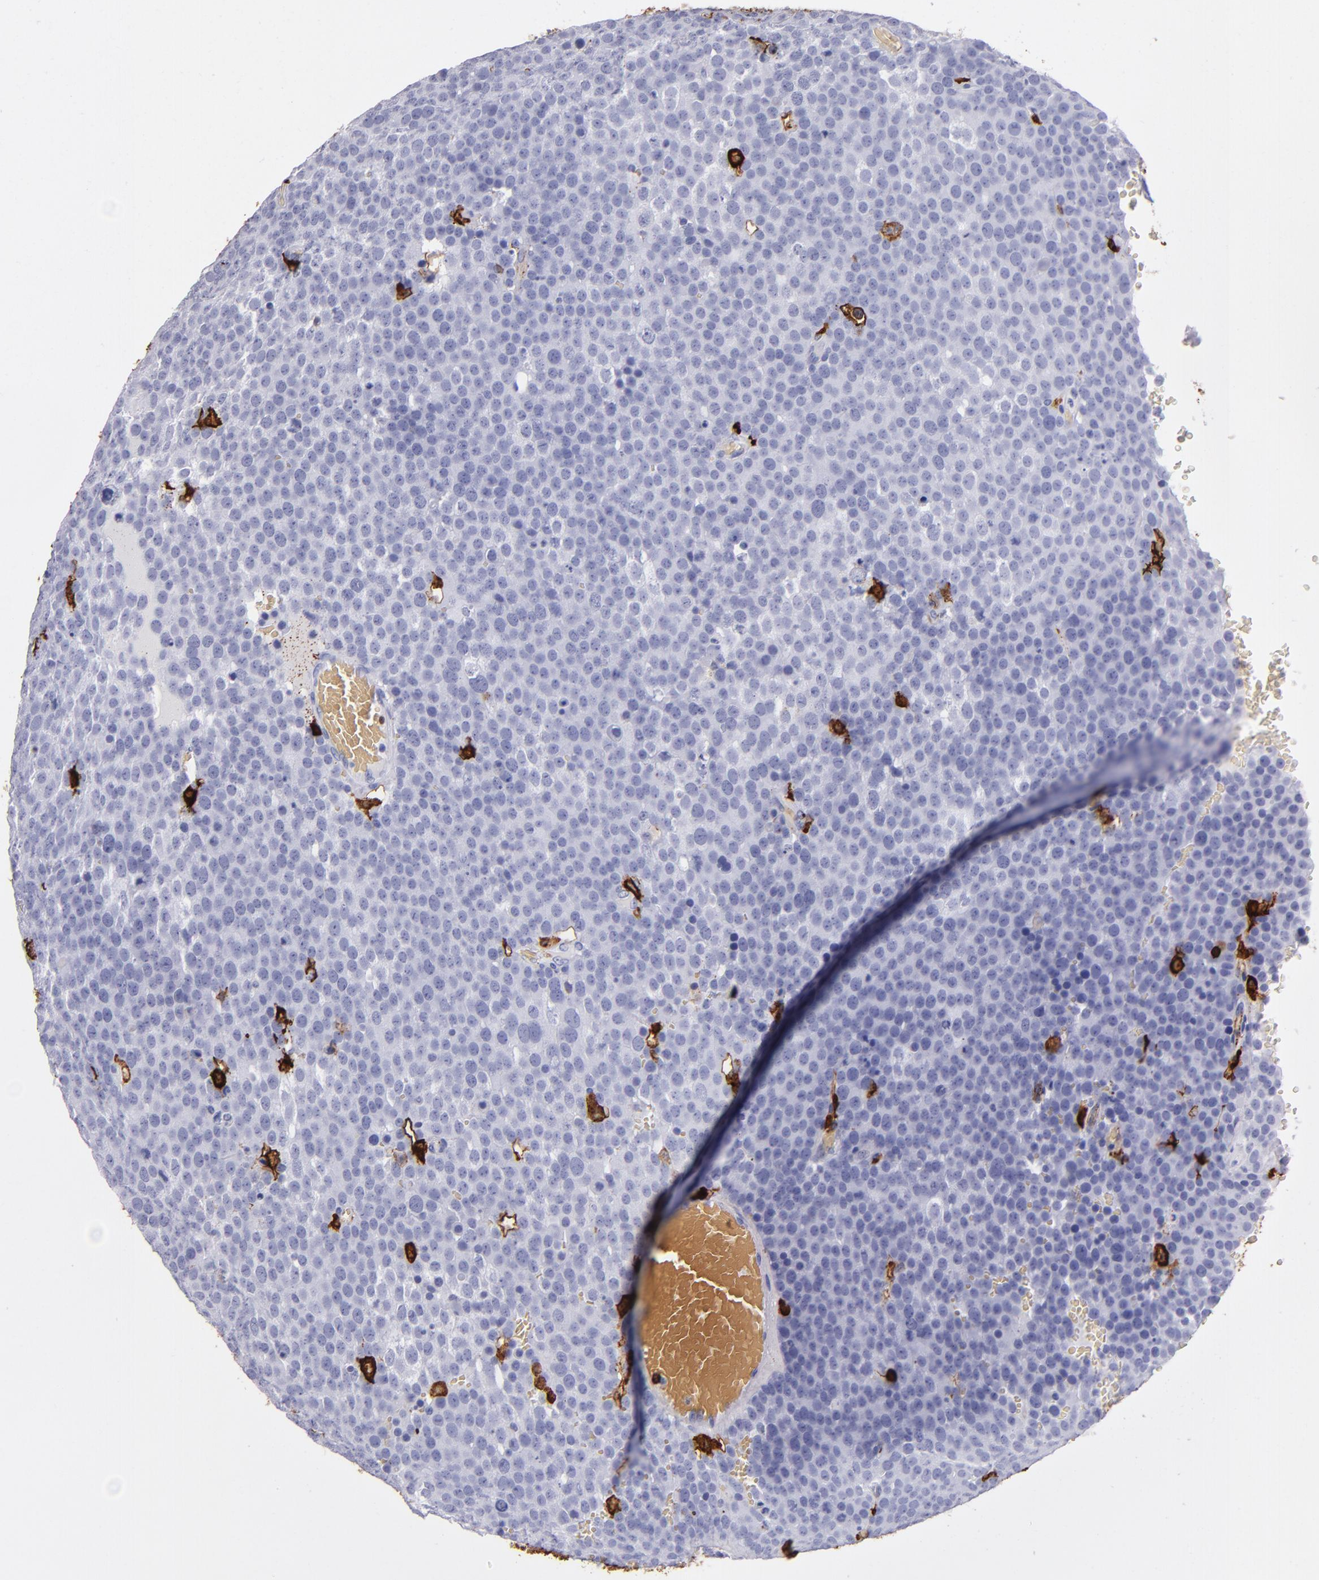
{"staining": {"intensity": "negative", "quantity": "none", "location": "none"}, "tissue": "testis cancer", "cell_type": "Tumor cells", "image_type": "cancer", "snomed": [{"axis": "morphology", "description": "Seminoma, NOS"}, {"axis": "topography", "description": "Testis"}], "caption": "Tumor cells are negative for protein expression in human testis cancer (seminoma). (DAB (3,3'-diaminobenzidine) IHC with hematoxylin counter stain).", "gene": "HLA-DRA", "patient": {"sex": "male", "age": 71}}